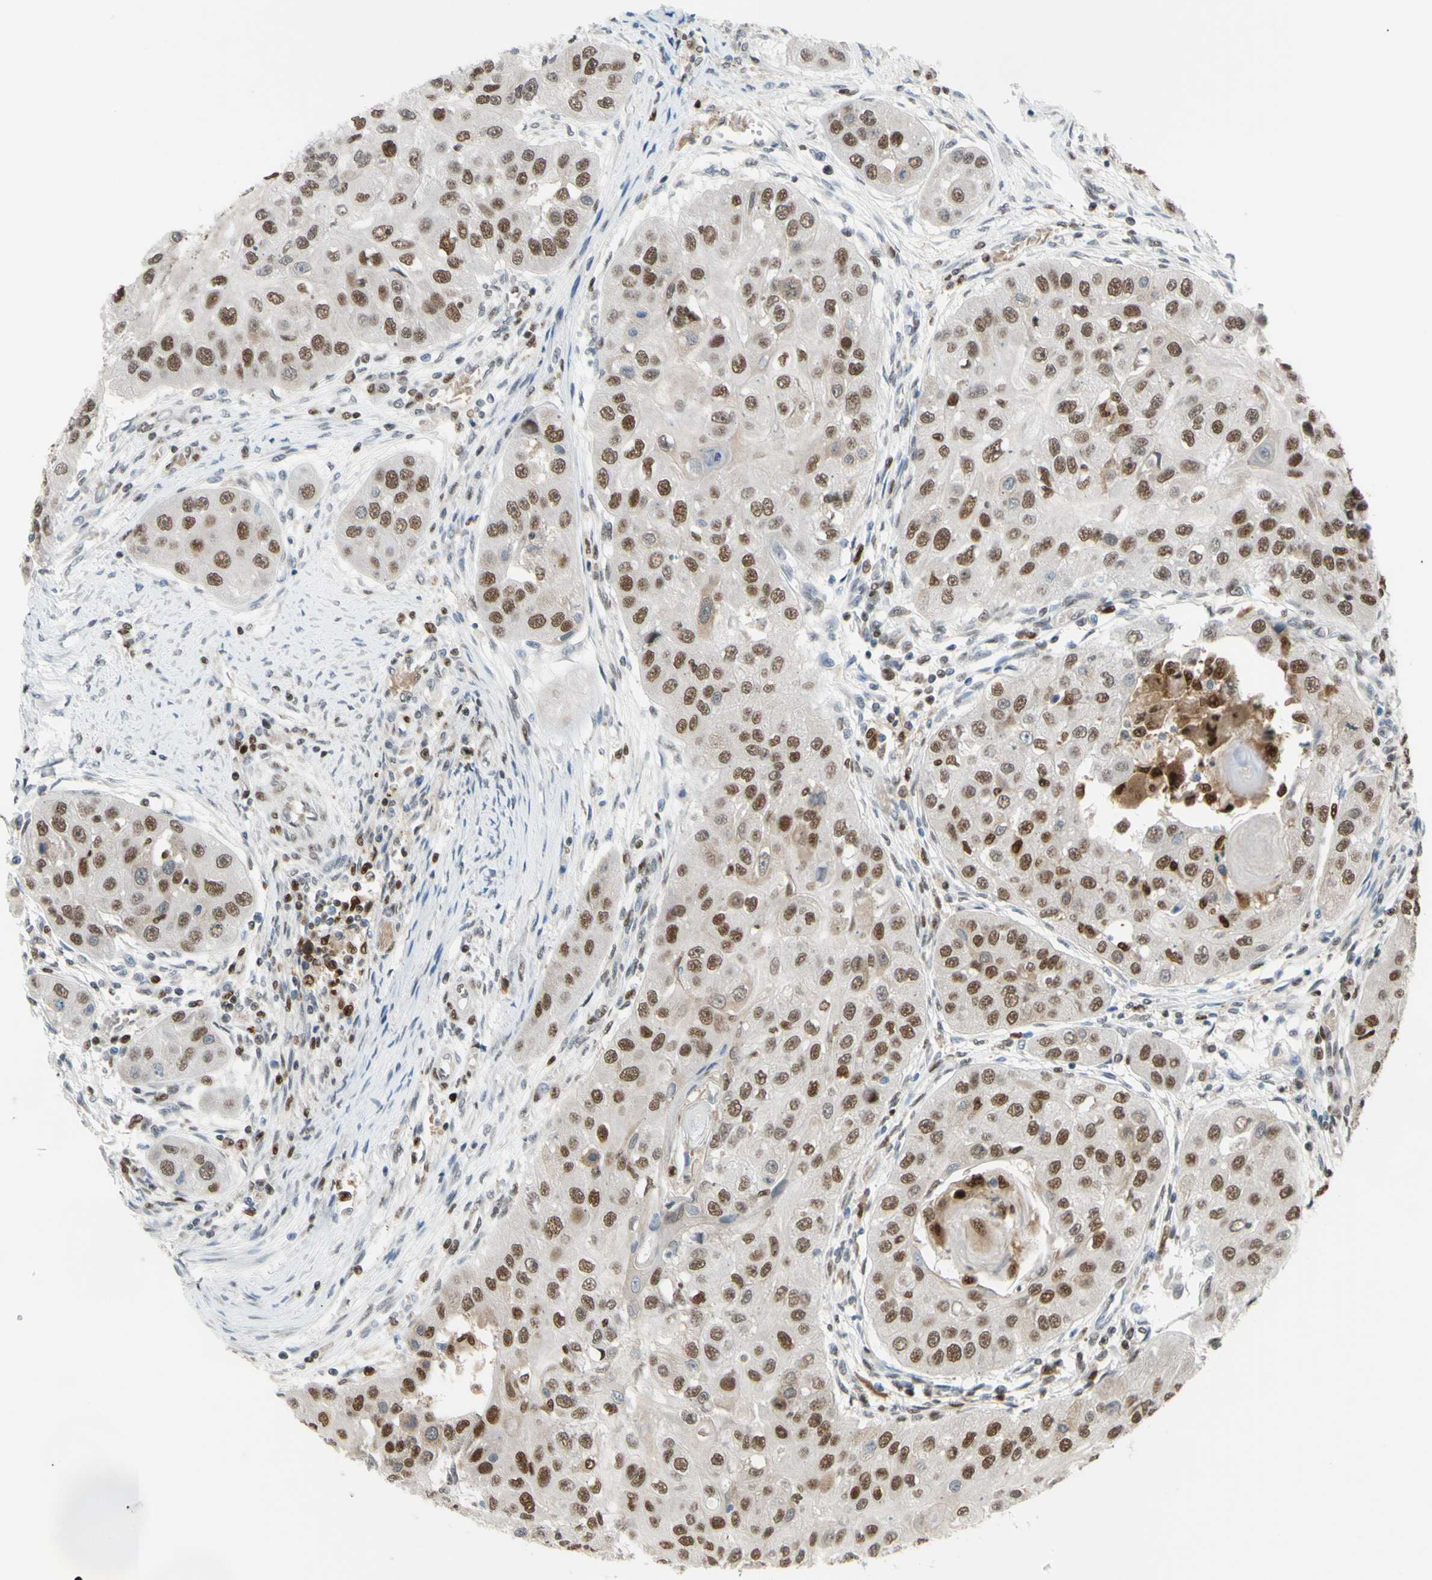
{"staining": {"intensity": "moderate", "quantity": ">75%", "location": "cytoplasmic/membranous,nuclear"}, "tissue": "head and neck cancer", "cell_type": "Tumor cells", "image_type": "cancer", "snomed": [{"axis": "morphology", "description": "Normal tissue, NOS"}, {"axis": "morphology", "description": "Squamous cell carcinoma, NOS"}, {"axis": "topography", "description": "Skeletal muscle"}, {"axis": "topography", "description": "Head-Neck"}], "caption": "Protein analysis of head and neck squamous cell carcinoma tissue displays moderate cytoplasmic/membranous and nuclear staining in about >75% of tumor cells.", "gene": "FKBP5", "patient": {"sex": "male", "age": 51}}